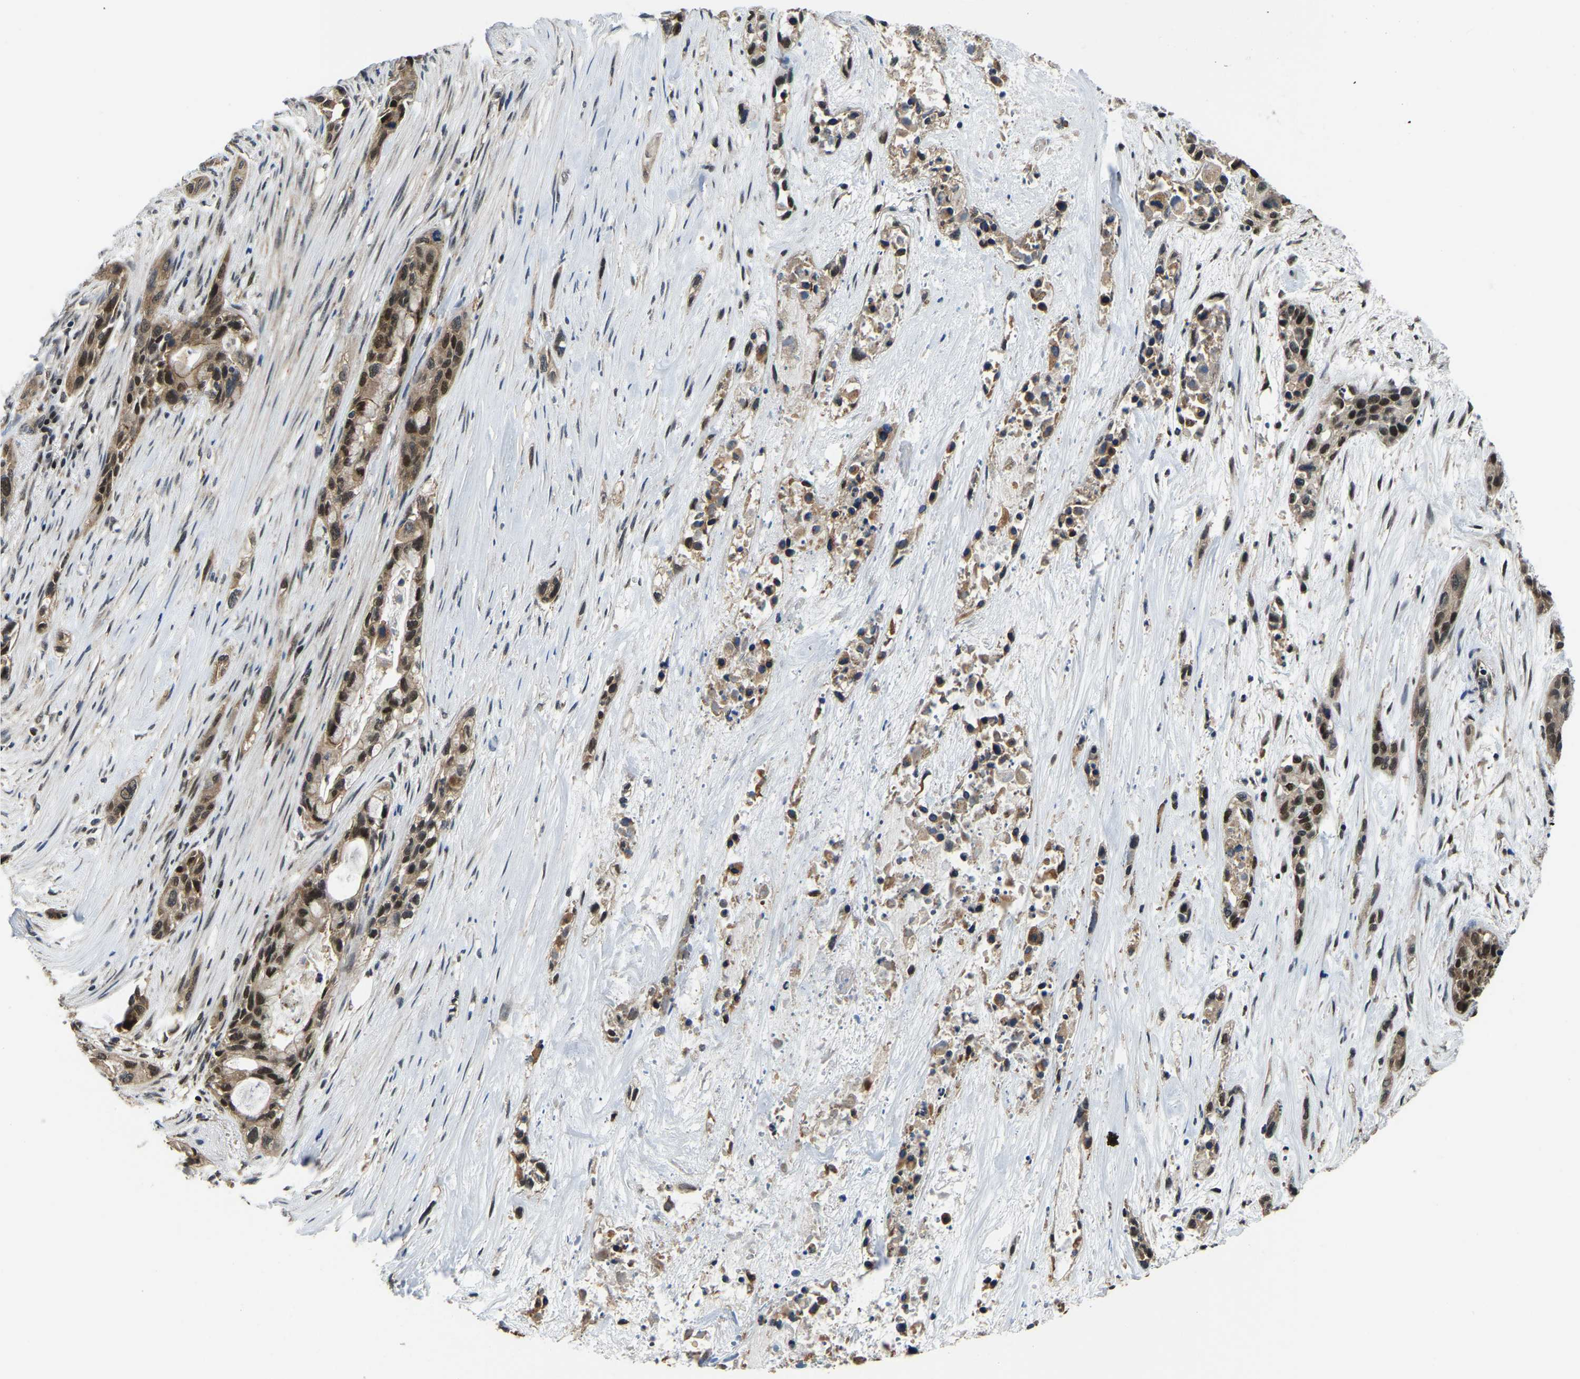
{"staining": {"intensity": "moderate", "quantity": ">75%", "location": "cytoplasmic/membranous,nuclear"}, "tissue": "pancreatic cancer", "cell_type": "Tumor cells", "image_type": "cancer", "snomed": [{"axis": "morphology", "description": "Adenocarcinoma, NOS"}, {"axis": "topography", "description": "Pancreas"}], "caption": "Immunohistochemical staining of adenocarcinoma (pancreatic) reveals medium levels of moderate cytoplasmic/membranous and nuclear staining in about >75% of tumor cells.", "gene": "DFFA", "patient": {"sex": "male", "age": 53}}